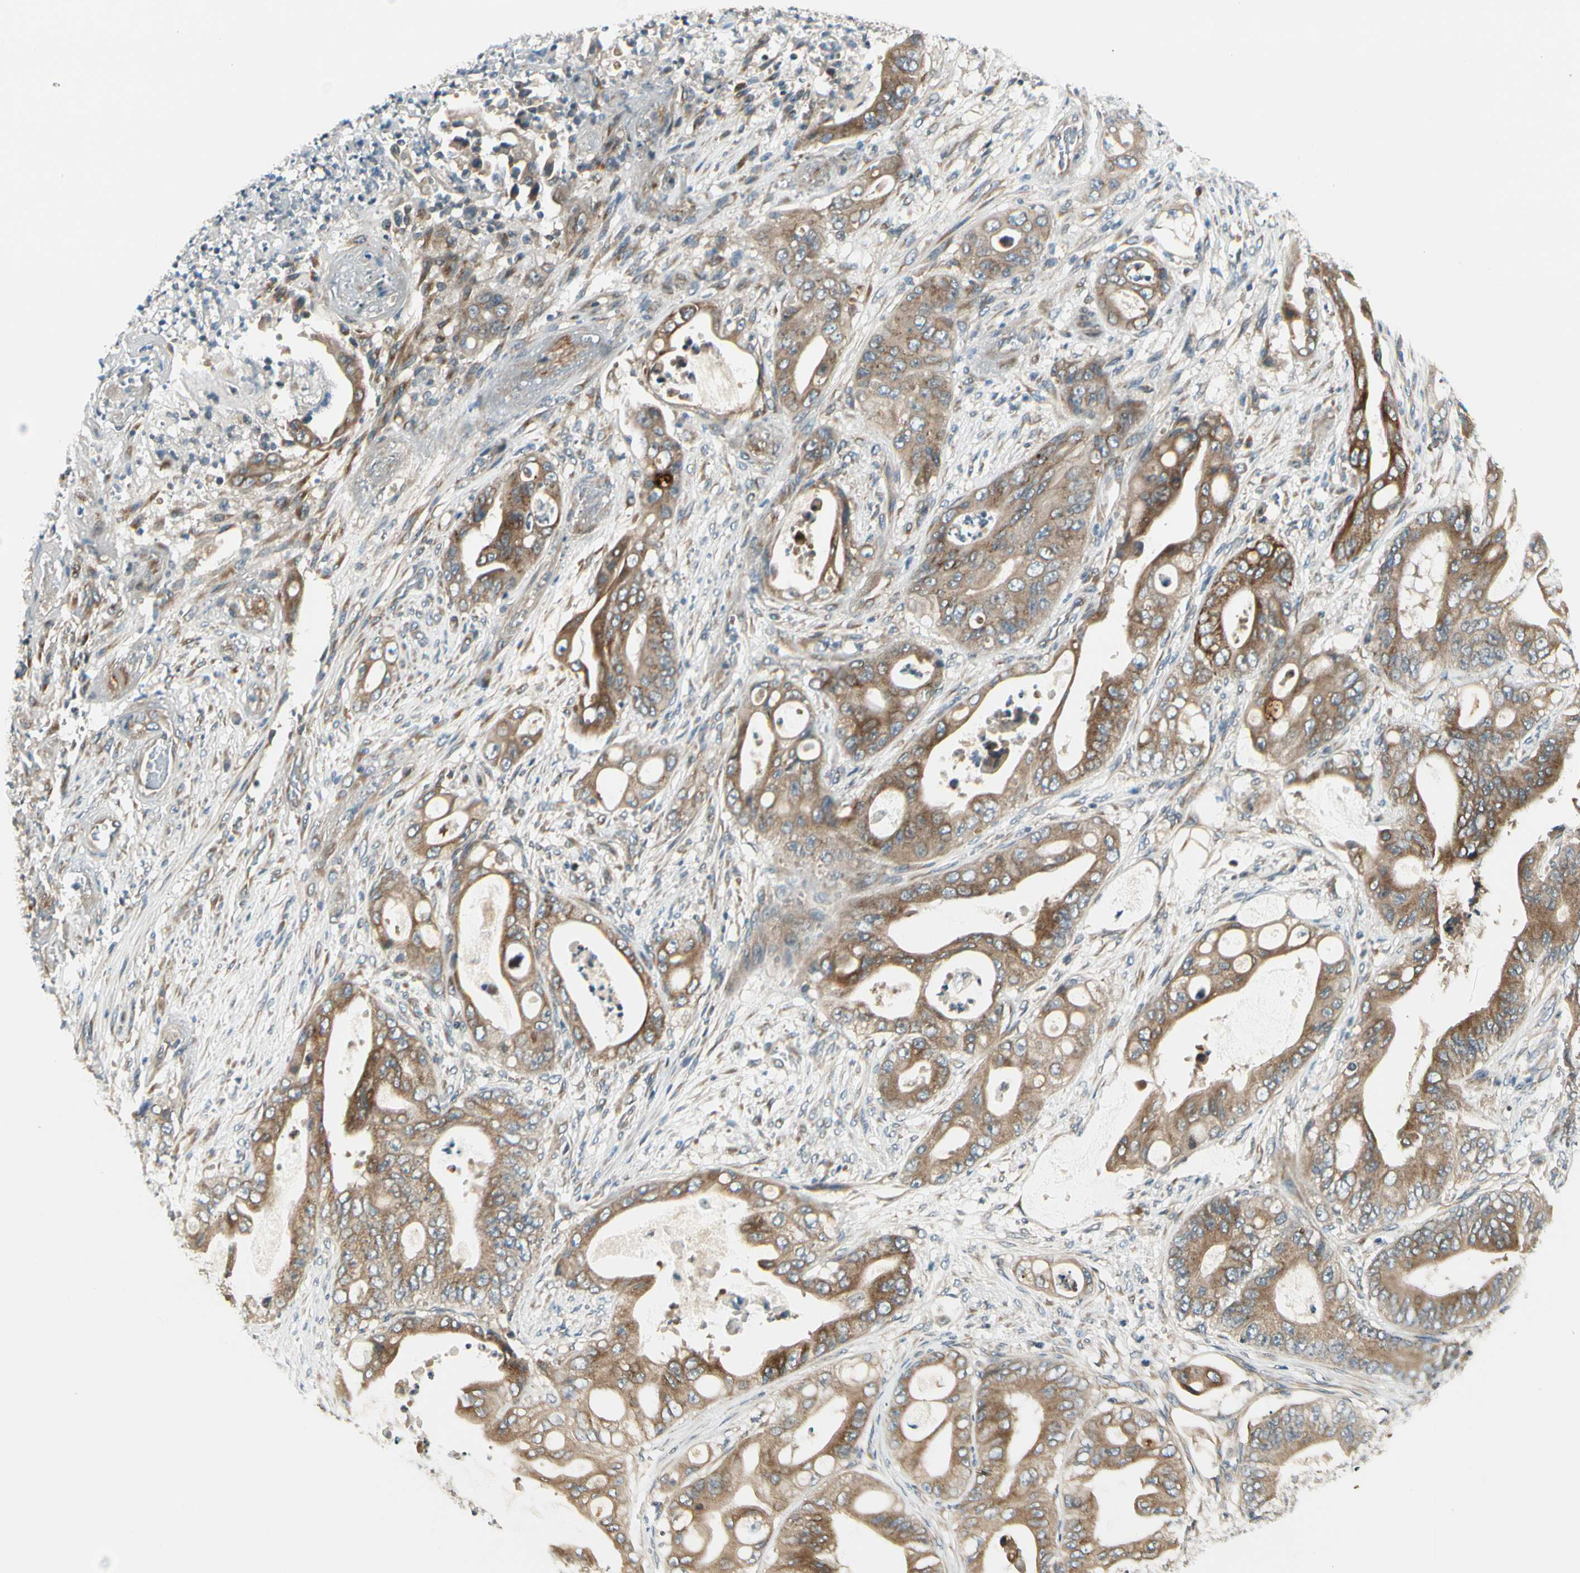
{"staining": {"intensity": "moderate", "quantity": ">75%", "location": "cytoplasmic/membranous"}, "tissue": "stomach cancer", "cell_type": "Tumor cells", "image_type": "cancer", "snomed": [{"axis": "morphology", "description": "Adenocarcinoma, NOS"}, {"axis": "topography", "description": "Stomach"}], "caption": "This image demonstrates IHC staining of adenocarcinoma (stomach), with medium moderate cytoplasmic/membranous expression in about >75% of tumor cells.", "gene": "BNIP1", "patient": {"sex": "female", "age": 73}}